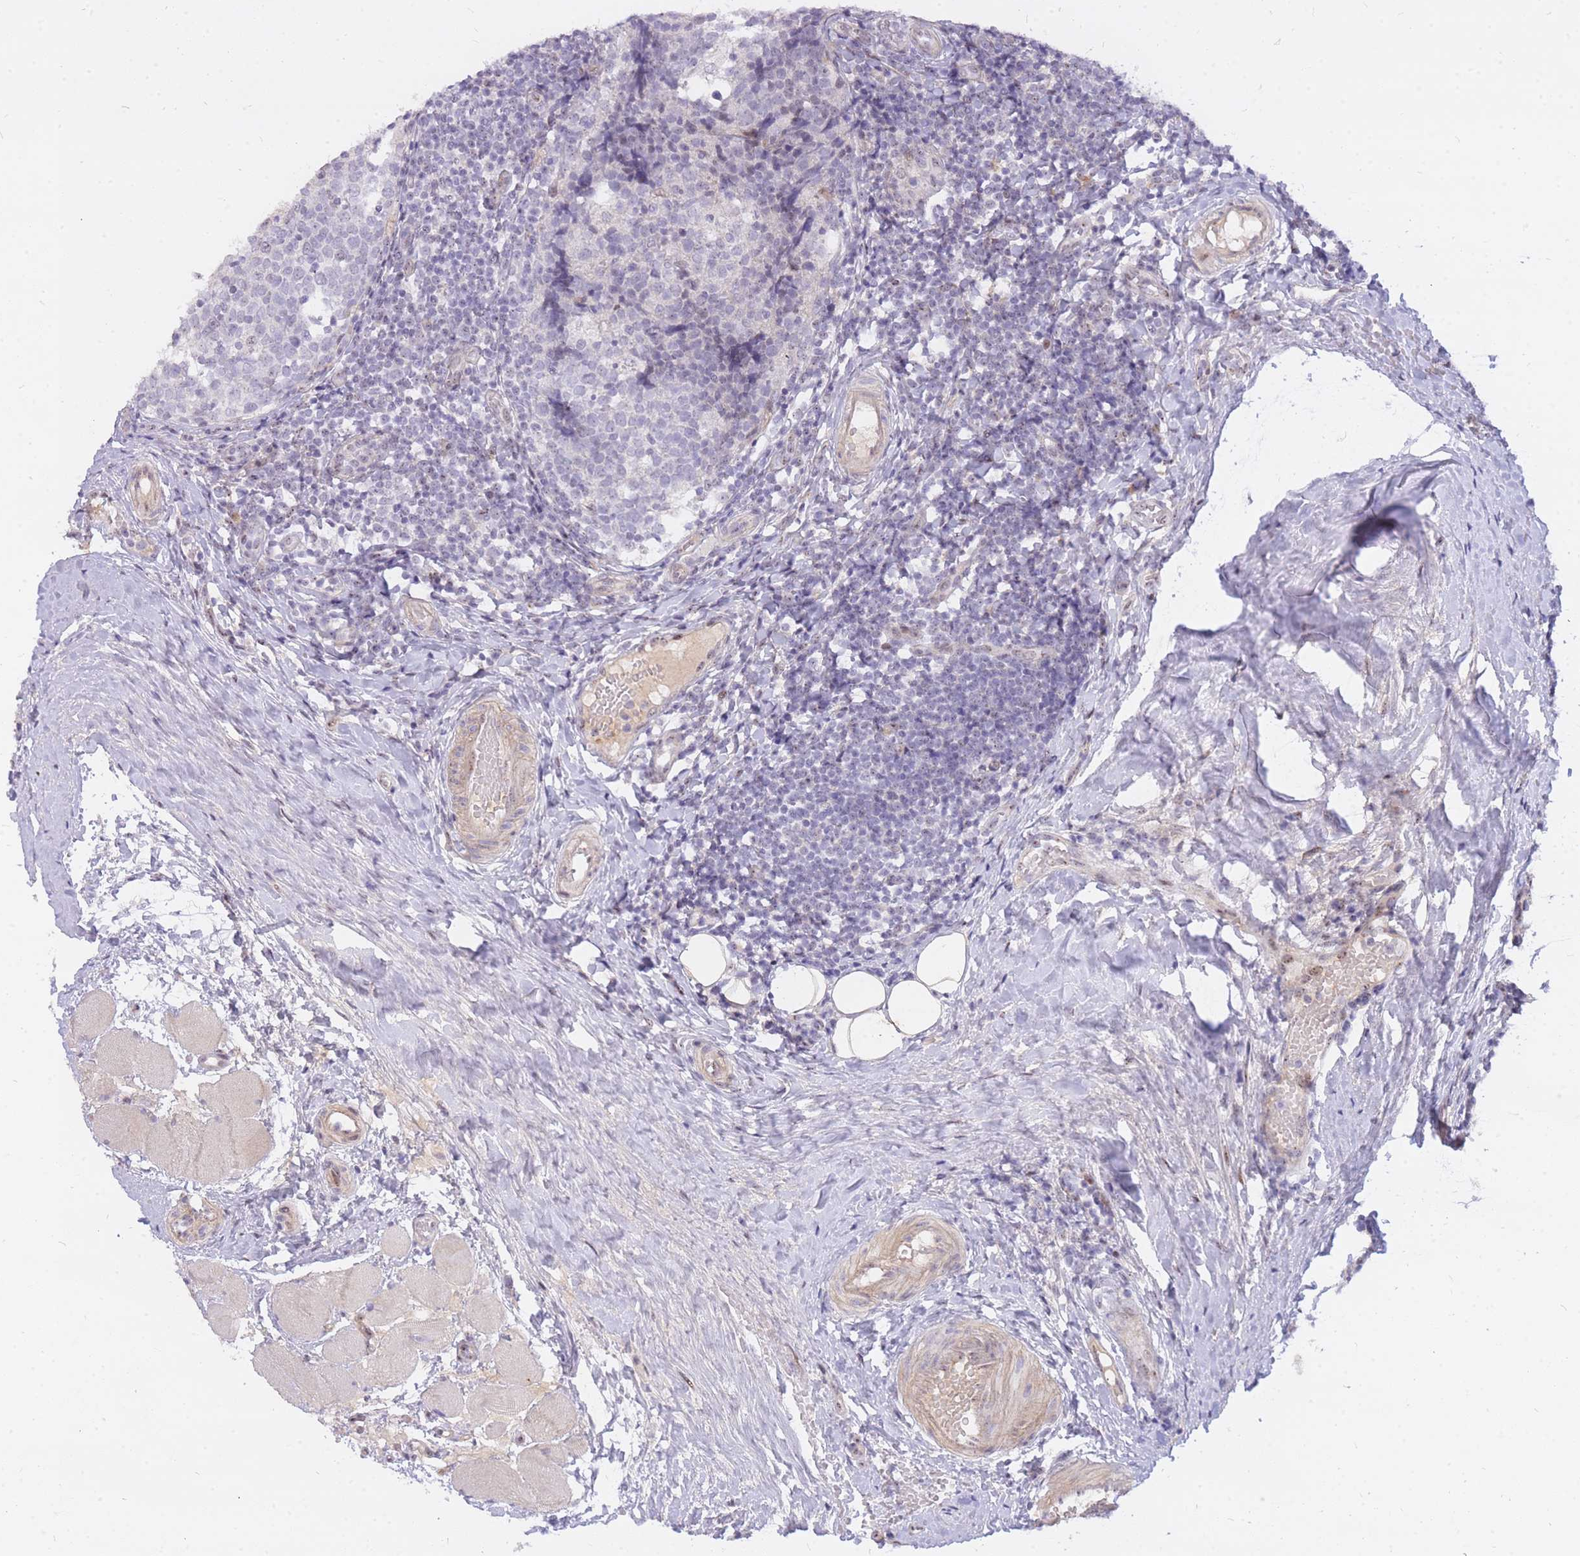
{"staining": {"intensity": "moderate", "quantity": "<25%", "location": "cytoplasmic/membranous"}, "tissue": "tonsil", "cell_type": "Germinal center cells", "image_type": "normal", "snomed": [{"axis": "morphology", "description": "Normal tissue, NOS"}, {"axis": "topography", "description": "Tonsil"}], "caption": "High-magnification brightfield microscopy of normal tonsil stained with DAB (3,3'-diaminobenzidine) (brown) and counterstained with hematoxylin (blue). germinal center cells exhibit moderate cytoplasmic/membranous expression is present in about<25% of cells.", "gene": "TLE2", "patient": {"sex": "female", "age": 19}}